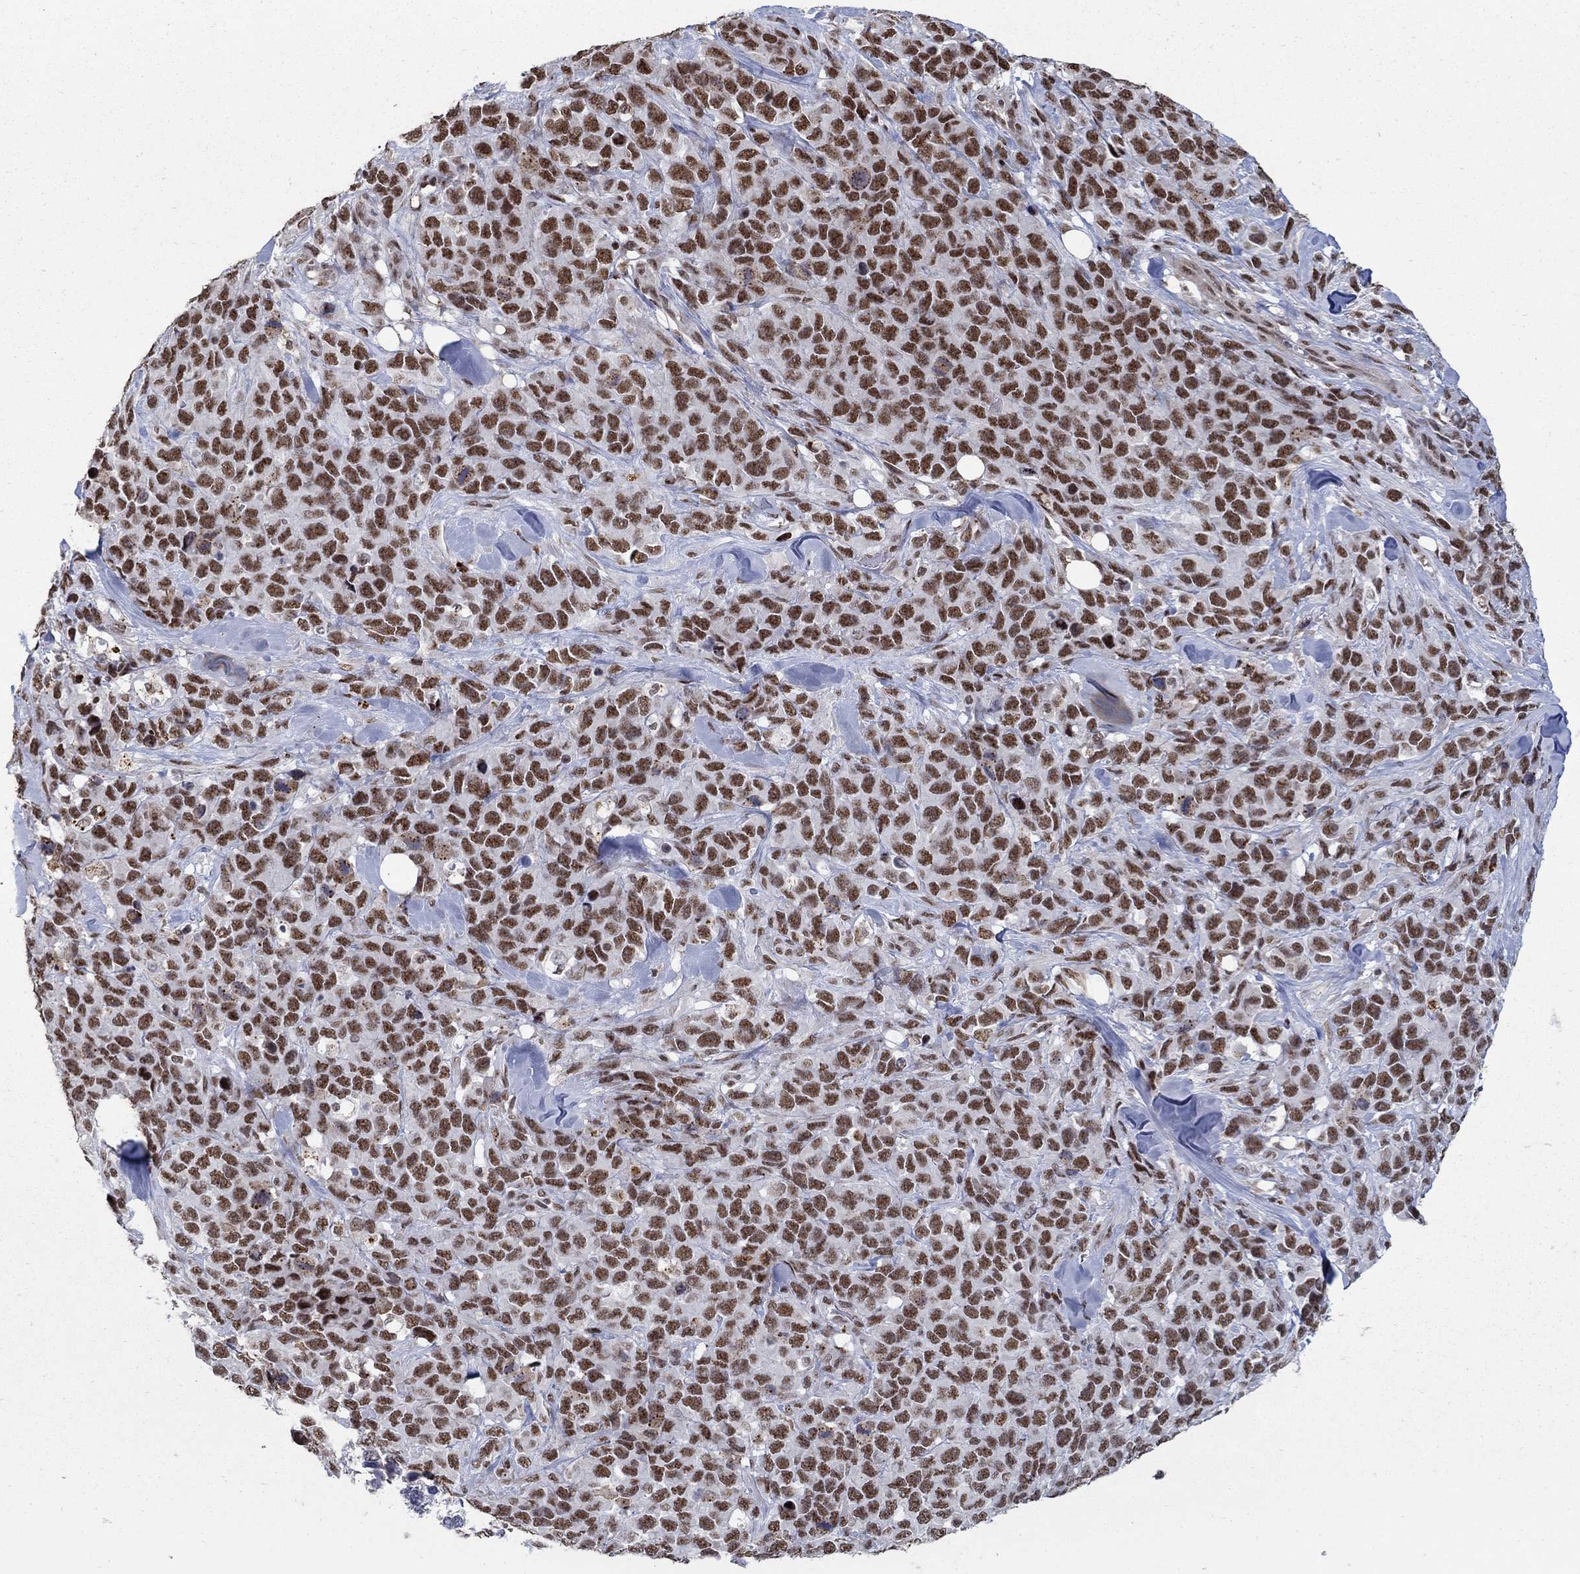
{"staining": {"intensity": "strong", "quantity": ">75%", "location": "nuclear"}, "tissue": "melanoma", "cell_type": "Tumor cells", "image_type": "cancer", "snomed": [{"axis": "morphology", "description": "Malignant melanoma, Metastatic site"}, {"axis": "topography", "description": "Skin"}], "caption": "Immunohistochemistry (IHC) (DAB) staining of human melanoma reveals strong nuclear protein positivity in about >75% of tumor cells. The protein is stained brown, and the nuclei are stained in blue (DAB IHC with brightfield microscopy, high magnification).", "gene": "PNISR", "patient": {"sex": "male", "age": 84}}